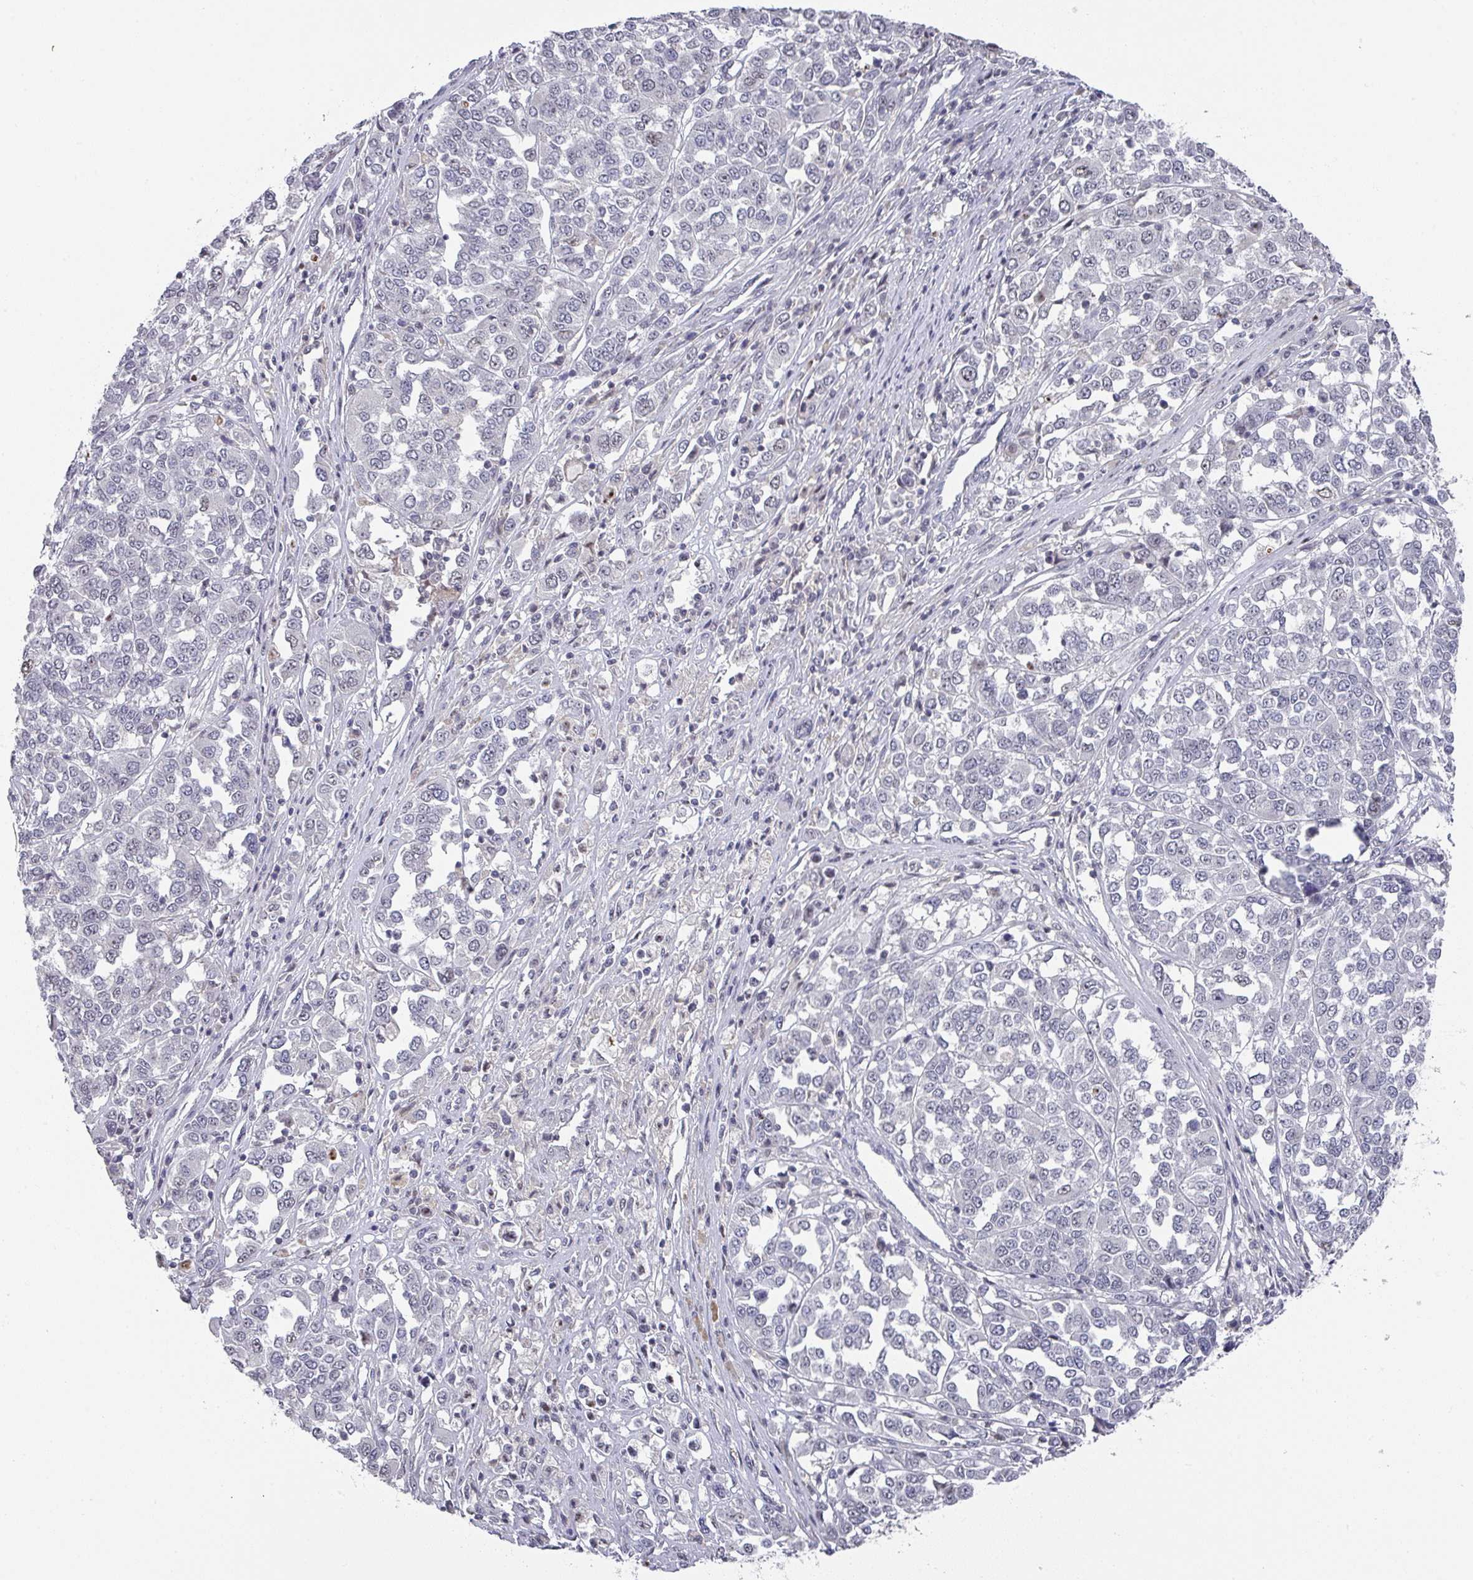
{"staining": {"intensity": "negative", "quantity": "none", "location": "none"}, "tissue": "melanoma", "cell_type": "Tumor cells", "image_type": "cancer", "snomed": [{"axis": "morphology", "description": "Malignant melanoma, Metastatic site"}, {"axis": "topography", "description": "Lymph node"}], "caption": "DAB (3,3'-diaminobenzidine) immunohistochemical staining of human melanoma displays no significant staining in tumor cells. The staining is performed using DAB (3,3'-diaminobenzidine) brown chromogen with nuclei counter-stained in using hematoxylin.", "gene": "ZNF654", "patient": {"sex": "male", "age": 44}}